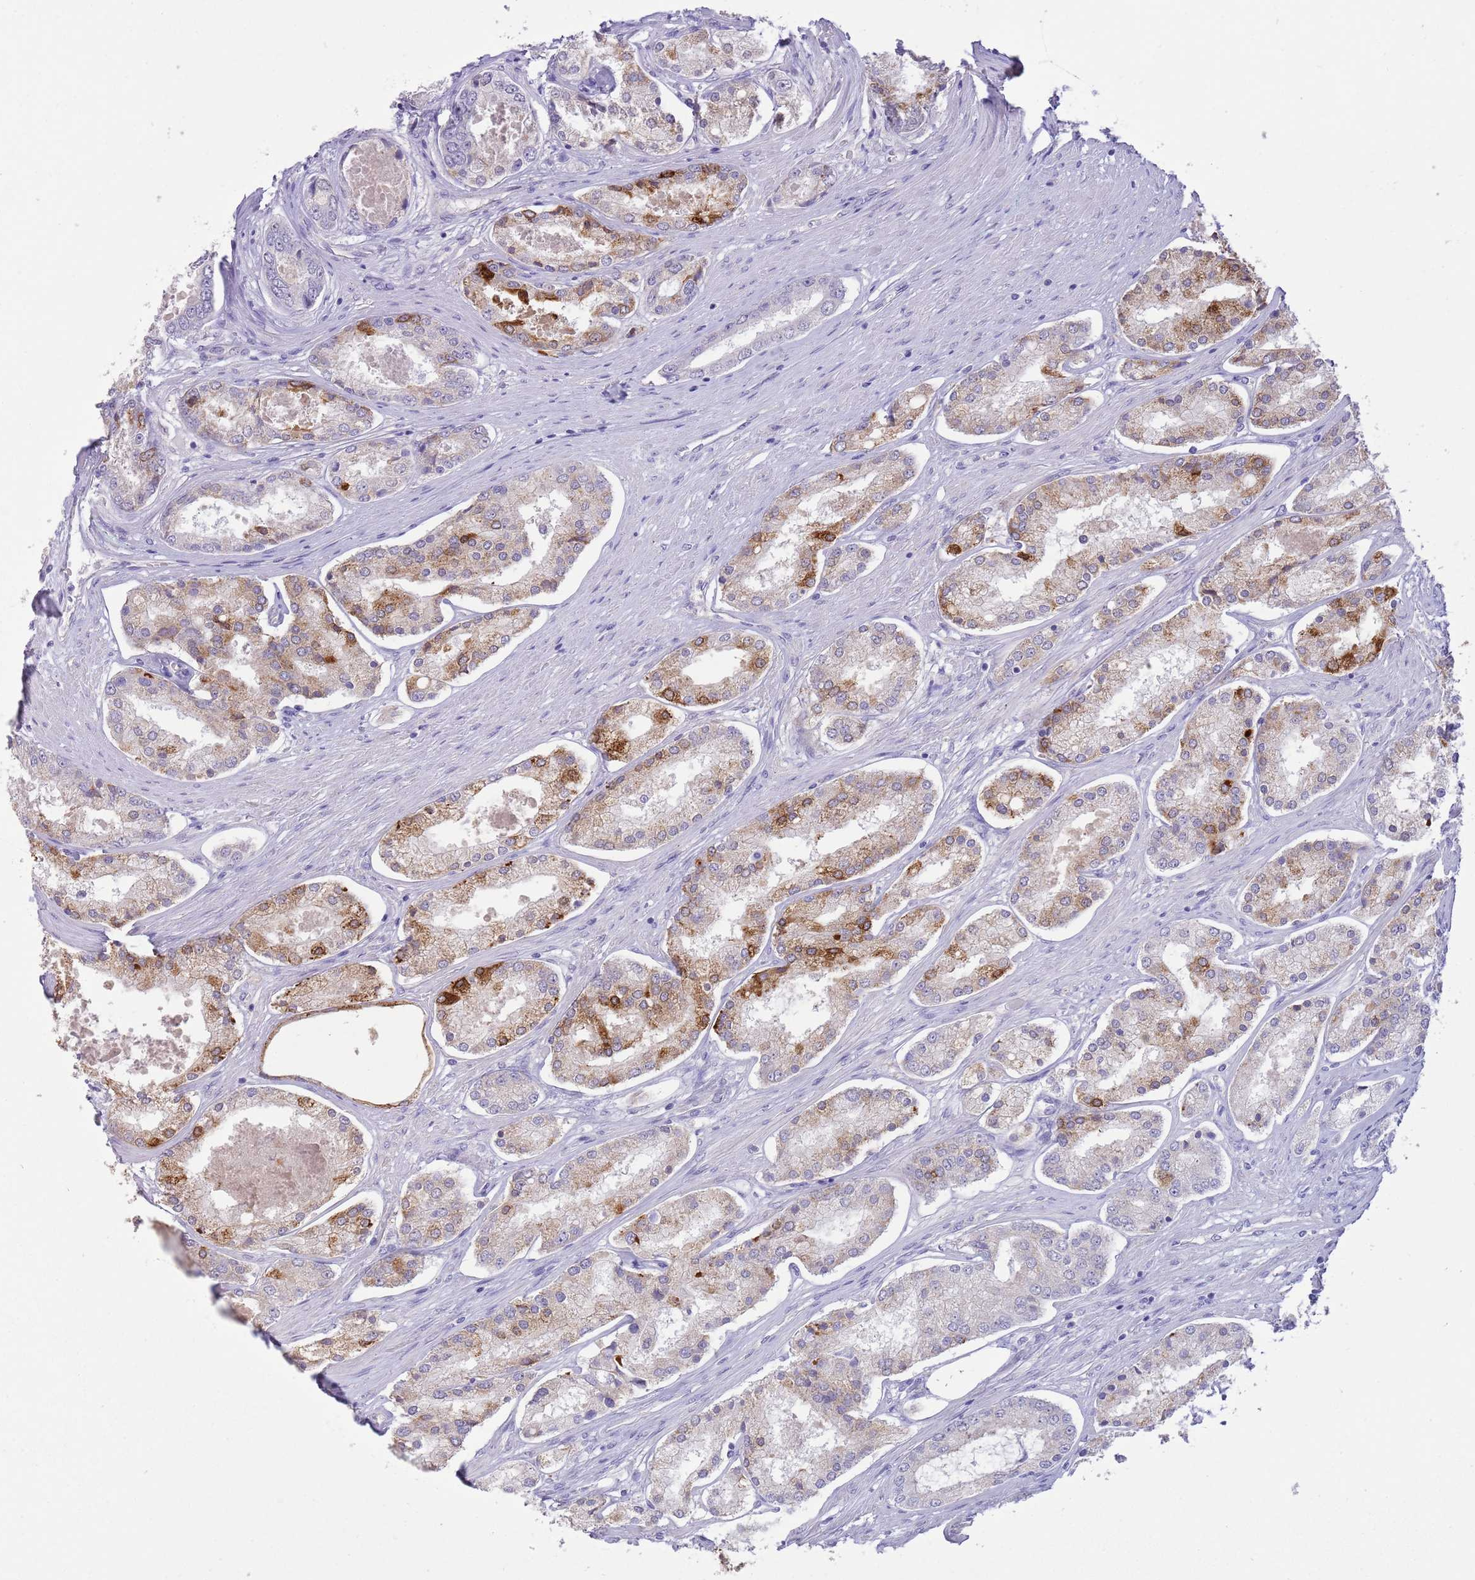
{"staining": {"intensity": "moderate", "quantity": "<25%", "location": "cytoplasmic/membranous"}, "tissue": "prostate cancer", "cell_type": "Tumor cells", "image_type": "cancer", "snomed": [{"axis": "morphology", "description": "Adenocarcinoma, Low grade"}, {"axis": "topography", "description": "Prostate"}], "caption": "An immunohistochemistry (IHC) image of neoplastic tissue is shown. Protein staining in brown shows moderate cytoplasmic/membranous positivity in prostate cancer (adenocarcinoma (low-grade)) within tumor cells. (Stains: DAB in brown, nuclei in blue, Microscopy: brightfield microscopy at high magnification).", "gene": "SFTPA1", "patient": {"sex": "male", "age": 68}}